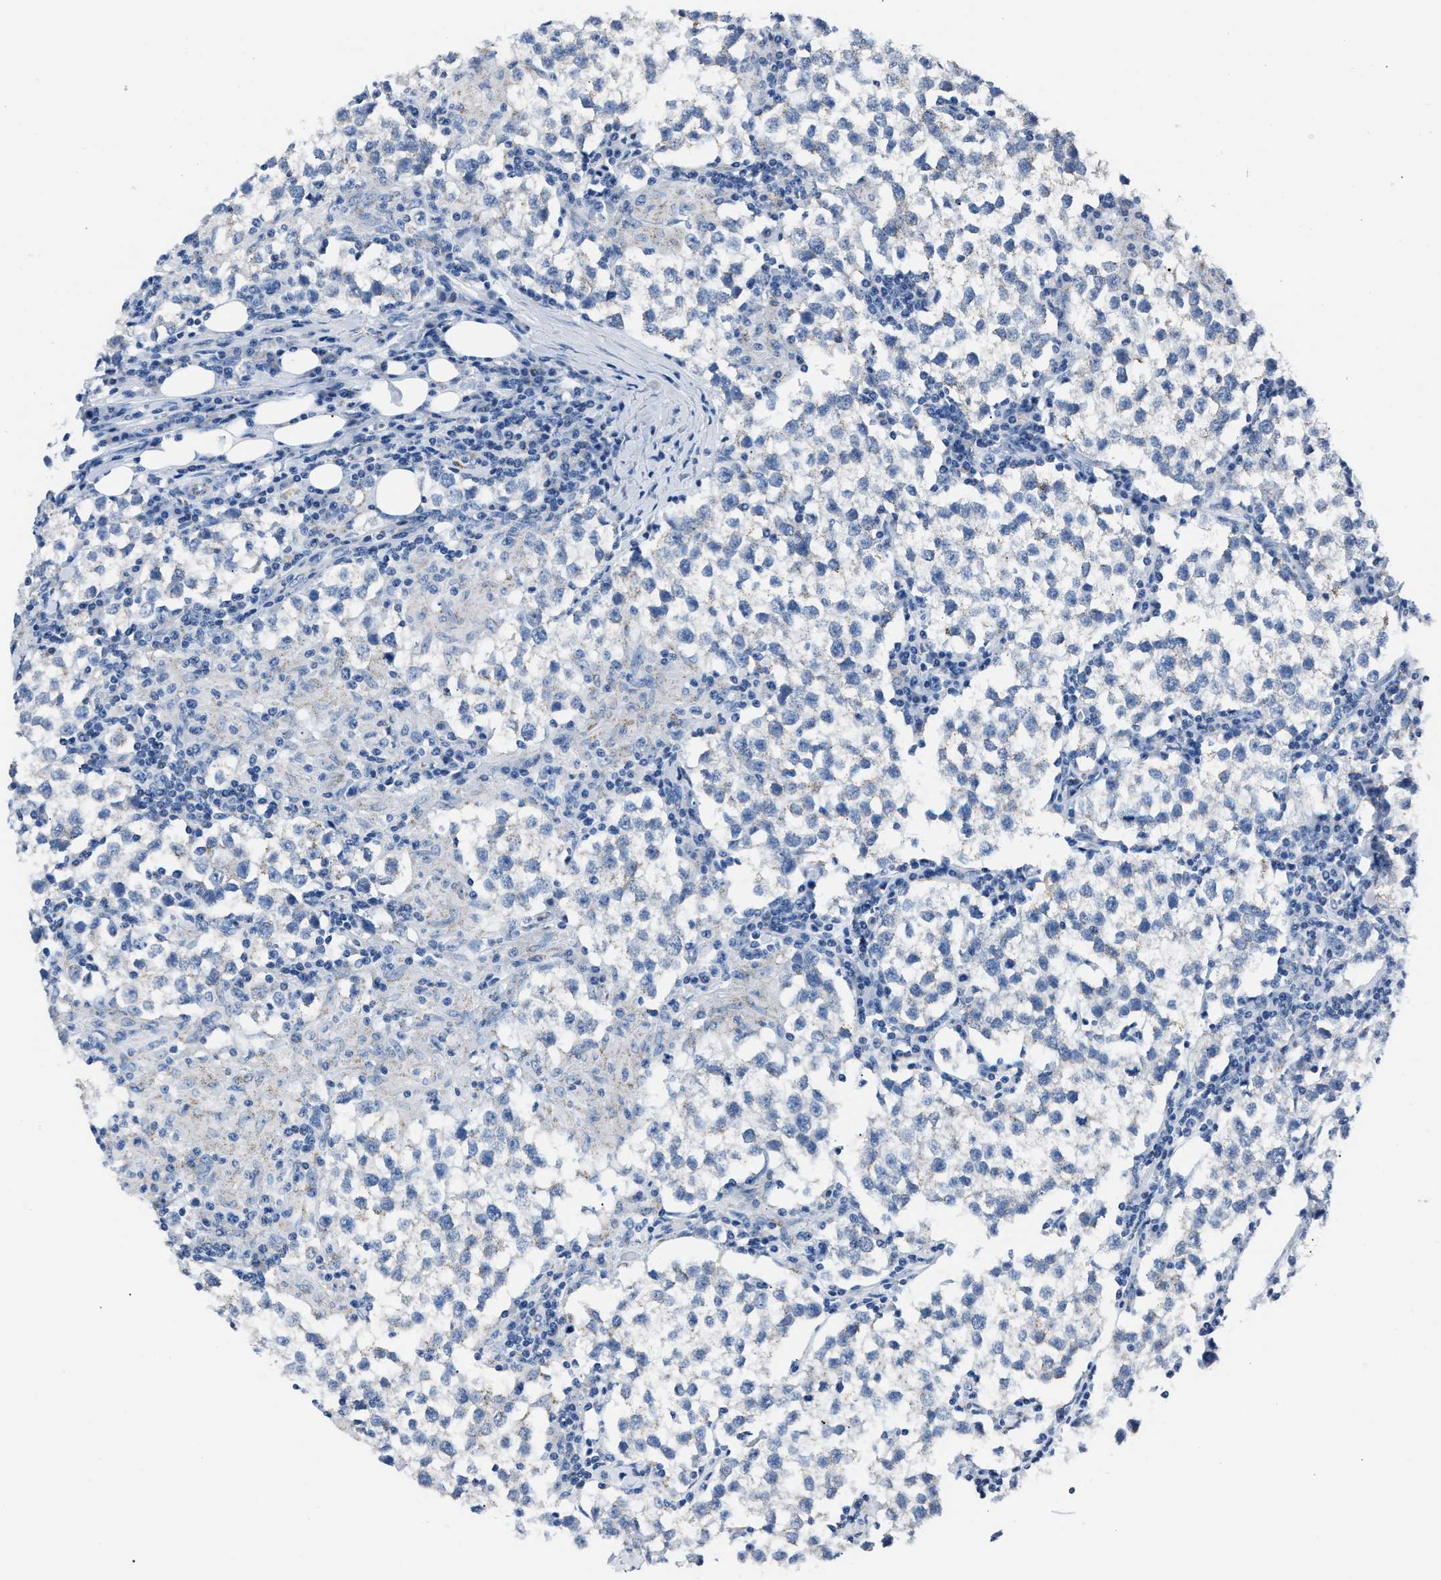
{"staining": {"intensity": "negative", "quantity": "none", "location": "none"}, "tissue": "testis cancer", "cell_type": "Tumor cells", "image_type": "cancer", "snomed": [{"axis": "morphology", "description": "Seminoma, NOS"}, {"axis": "morphology", "description": "Carcinoma, Embryonal, NOS"}, {"axis": "topography", "description": "Testis"}], "caption": "There is no significant positivity in tumor cells of testis embryonal carcinoma. Brightfield microscopy of immunohistochemistry (IHC) stained with DAB (brown) and hematoxylin (blue), captured at high magnification.", "gene": "AMACR", "patient": {"sex": "male", "age": 36}}